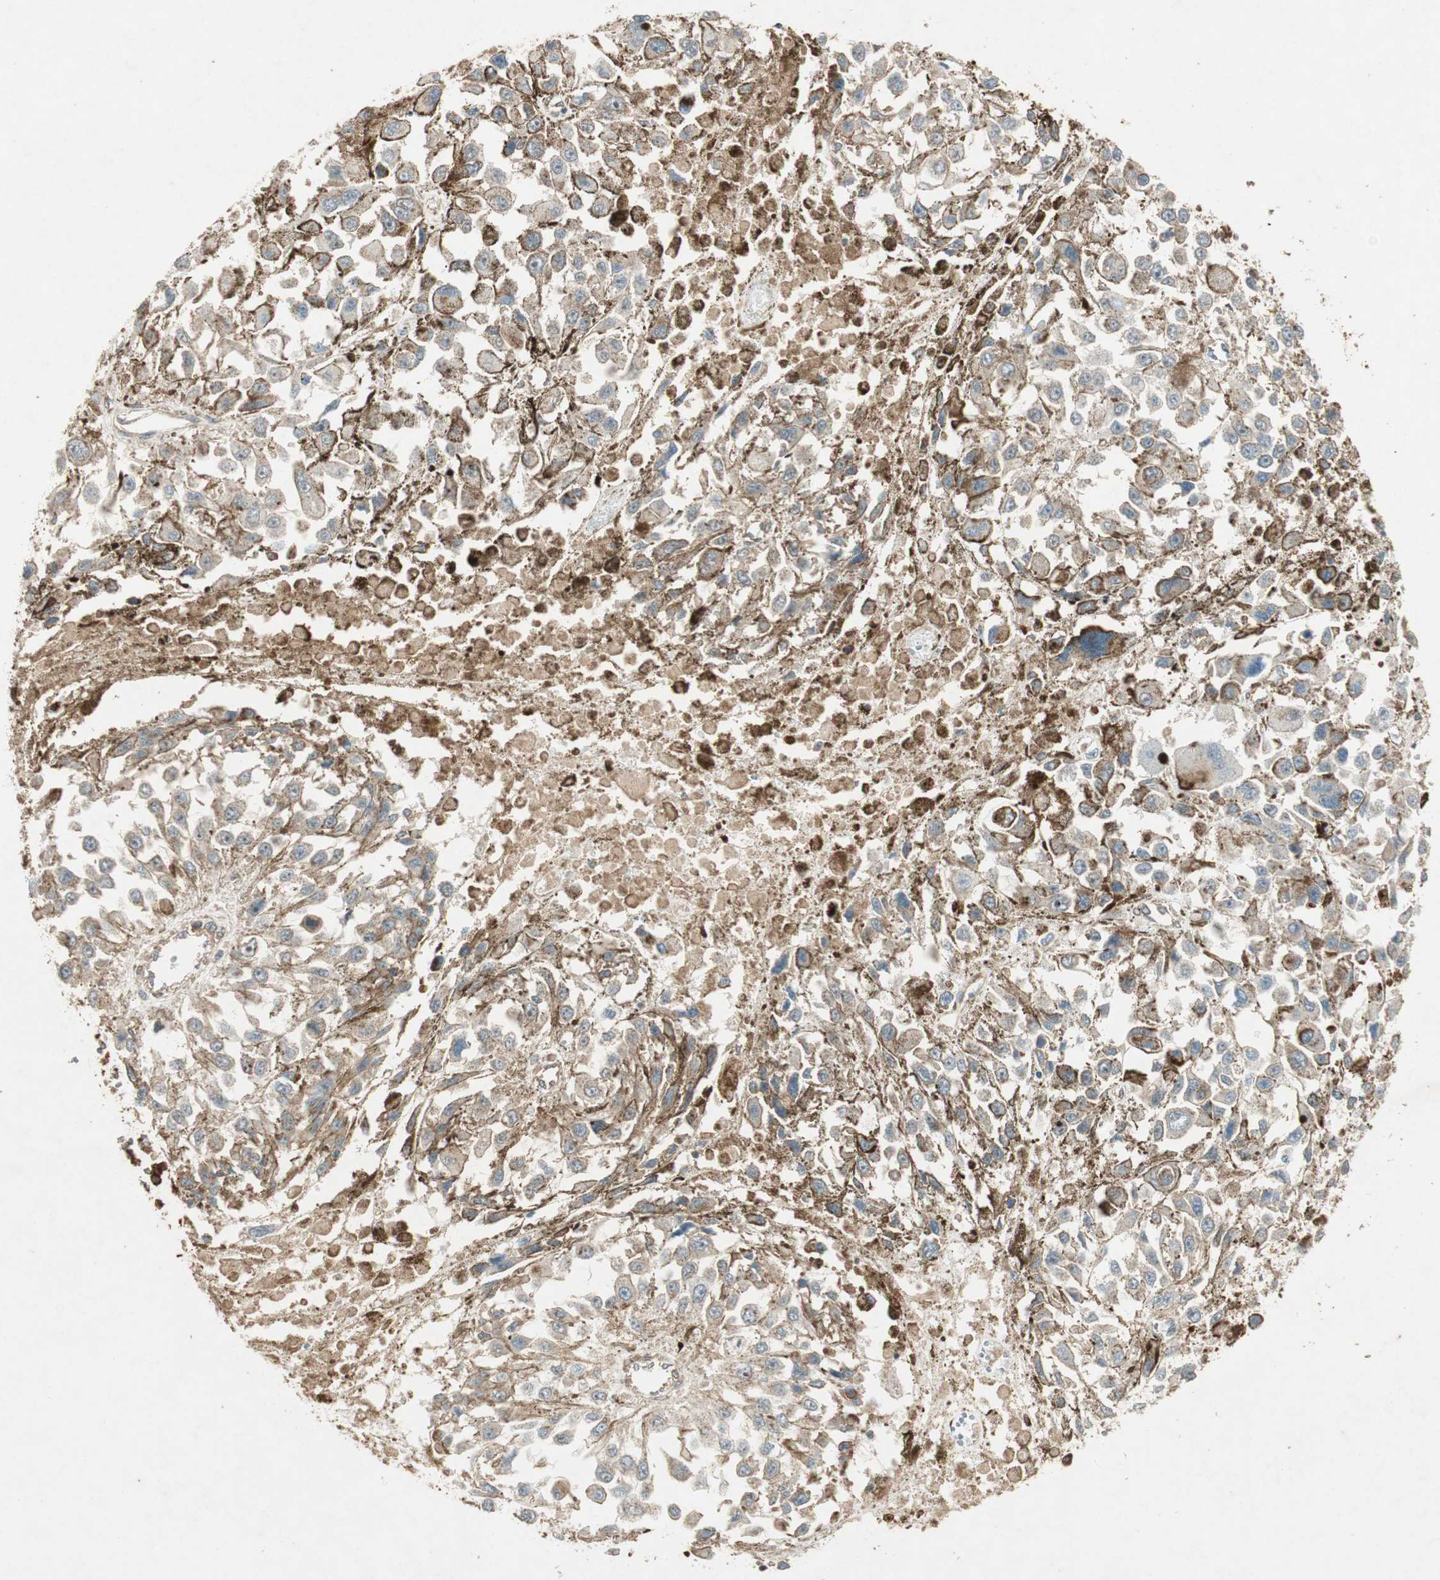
{"staining": {"intensity": "weak", "quantity": "25%-75%", "location": "cytoplasmic/membranous"}, "tissue": "melanoma", "cell_type": "Tumor cells", "image_type": "cancer", "snomed": [{"axis": "morphology", "description": "Malignant melanoma, Metastatic site"}, {"axis": "topography", "description": "Lymph node"}], "caption": "Melanoma stained with DAB (3,3'-diaminobenzidine) immunohistochemistry (IHC) reveals low levels of weak cytoplasmic/membranous positivity in about 25%-75% of tumor cells.", "gene": "BTN3A3", "patient": {"sex": "male", "age": 59}}